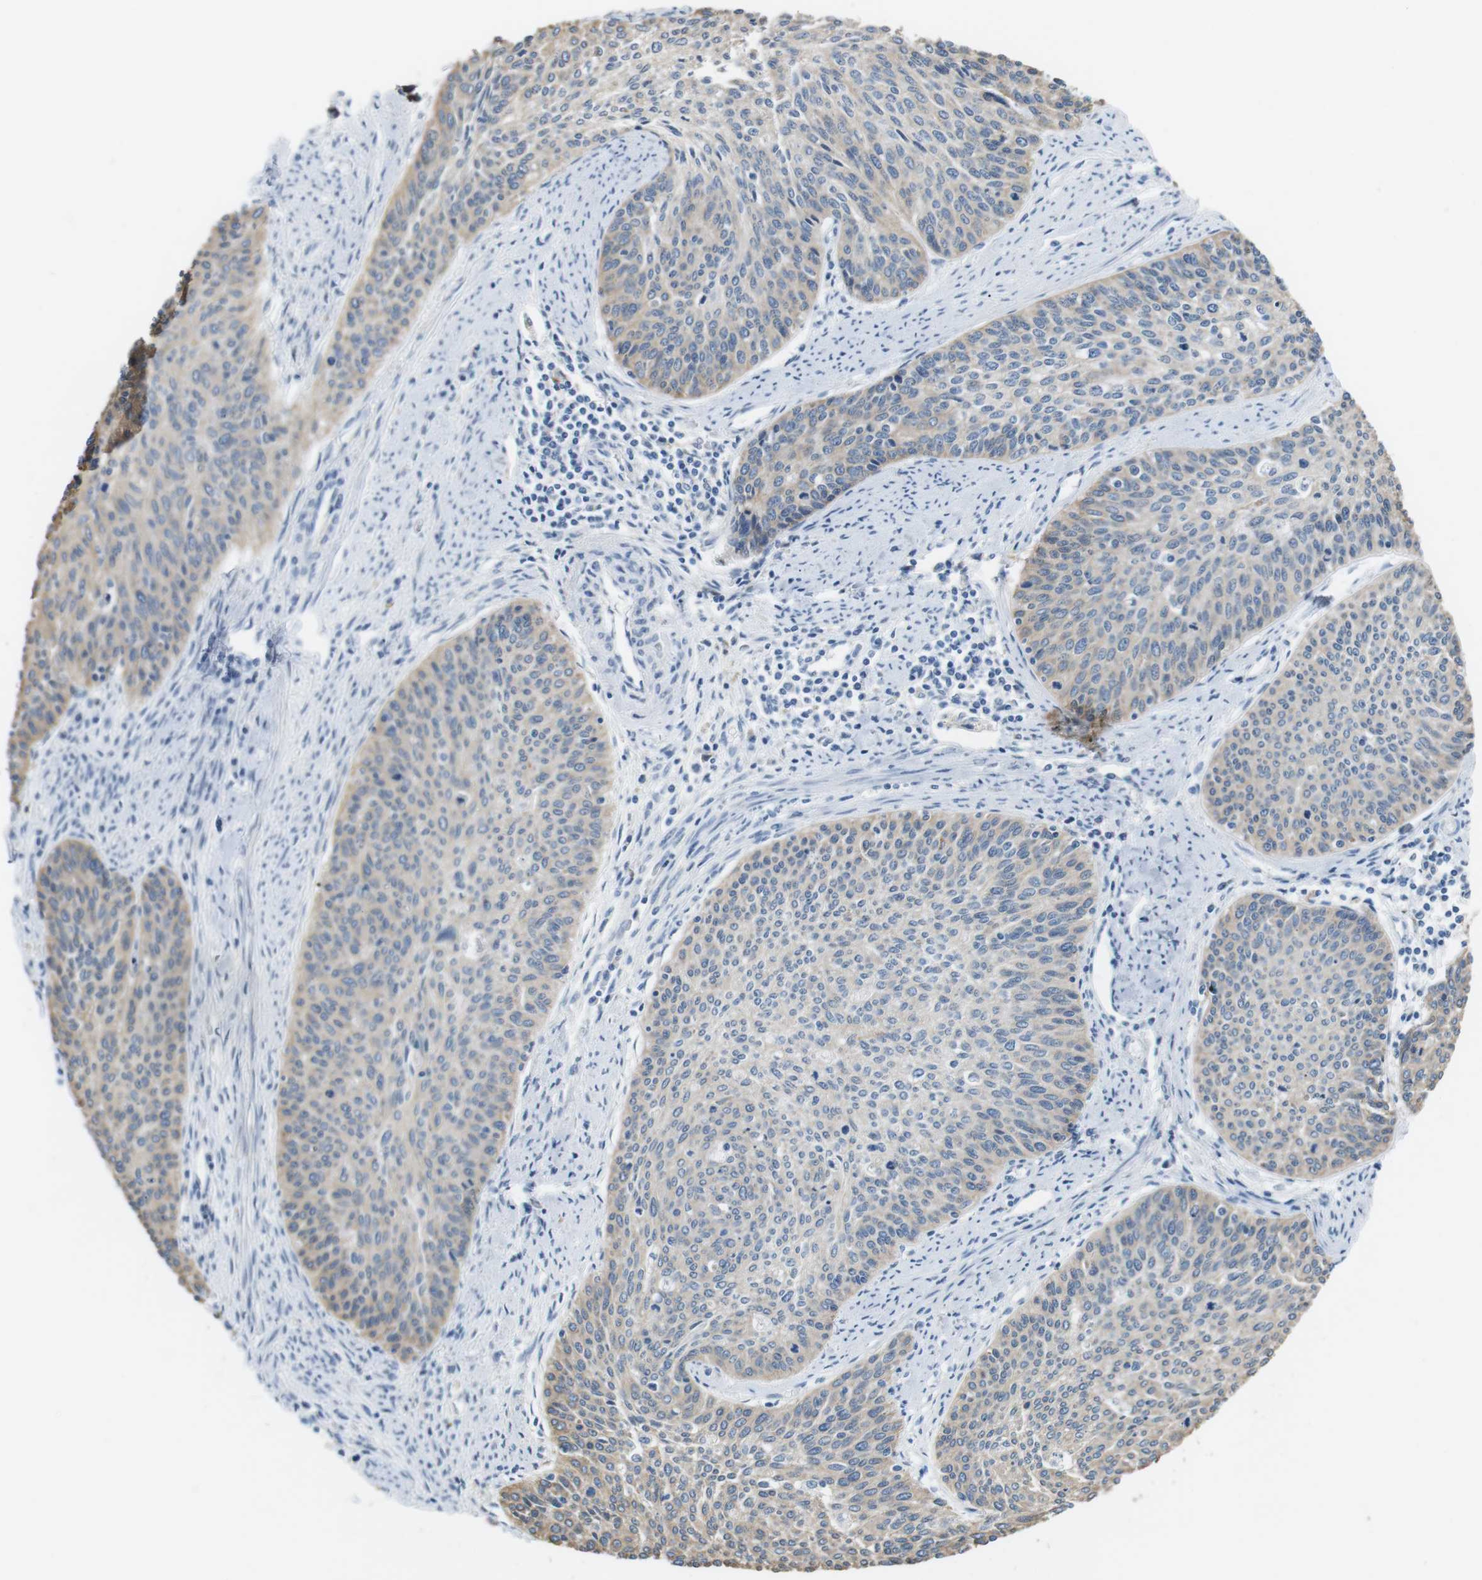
{"staining": {"intensity": "weak", "quantity": "25%-75%", "location": "cytoplasmic/membranous"}, "tissue": "cervical cancer", "cell_type": "Tumor cells", "image_type": "cancer", "snomed": [{"axis": "morphology", "description": "Squamous cell carcinoma, NOS"}, {"axis": "topography", "description": "Cervix"}], "caption": "High-power microscopy captured an IHC histopathology image of squamous cell carcinoma (cervical), revealing weak cytoplasmic/membranous staining in approximately 25%-75% of tumor cells. The staining was performed using DAB (3,3'-diaminobenzidine) to visualize the protein expression in brown, while the nuclei were stained in blue with hematoxylin (Magnification: 20x).", "gene": "CD300E", "patient": {"sex": "female", "age": 55}}